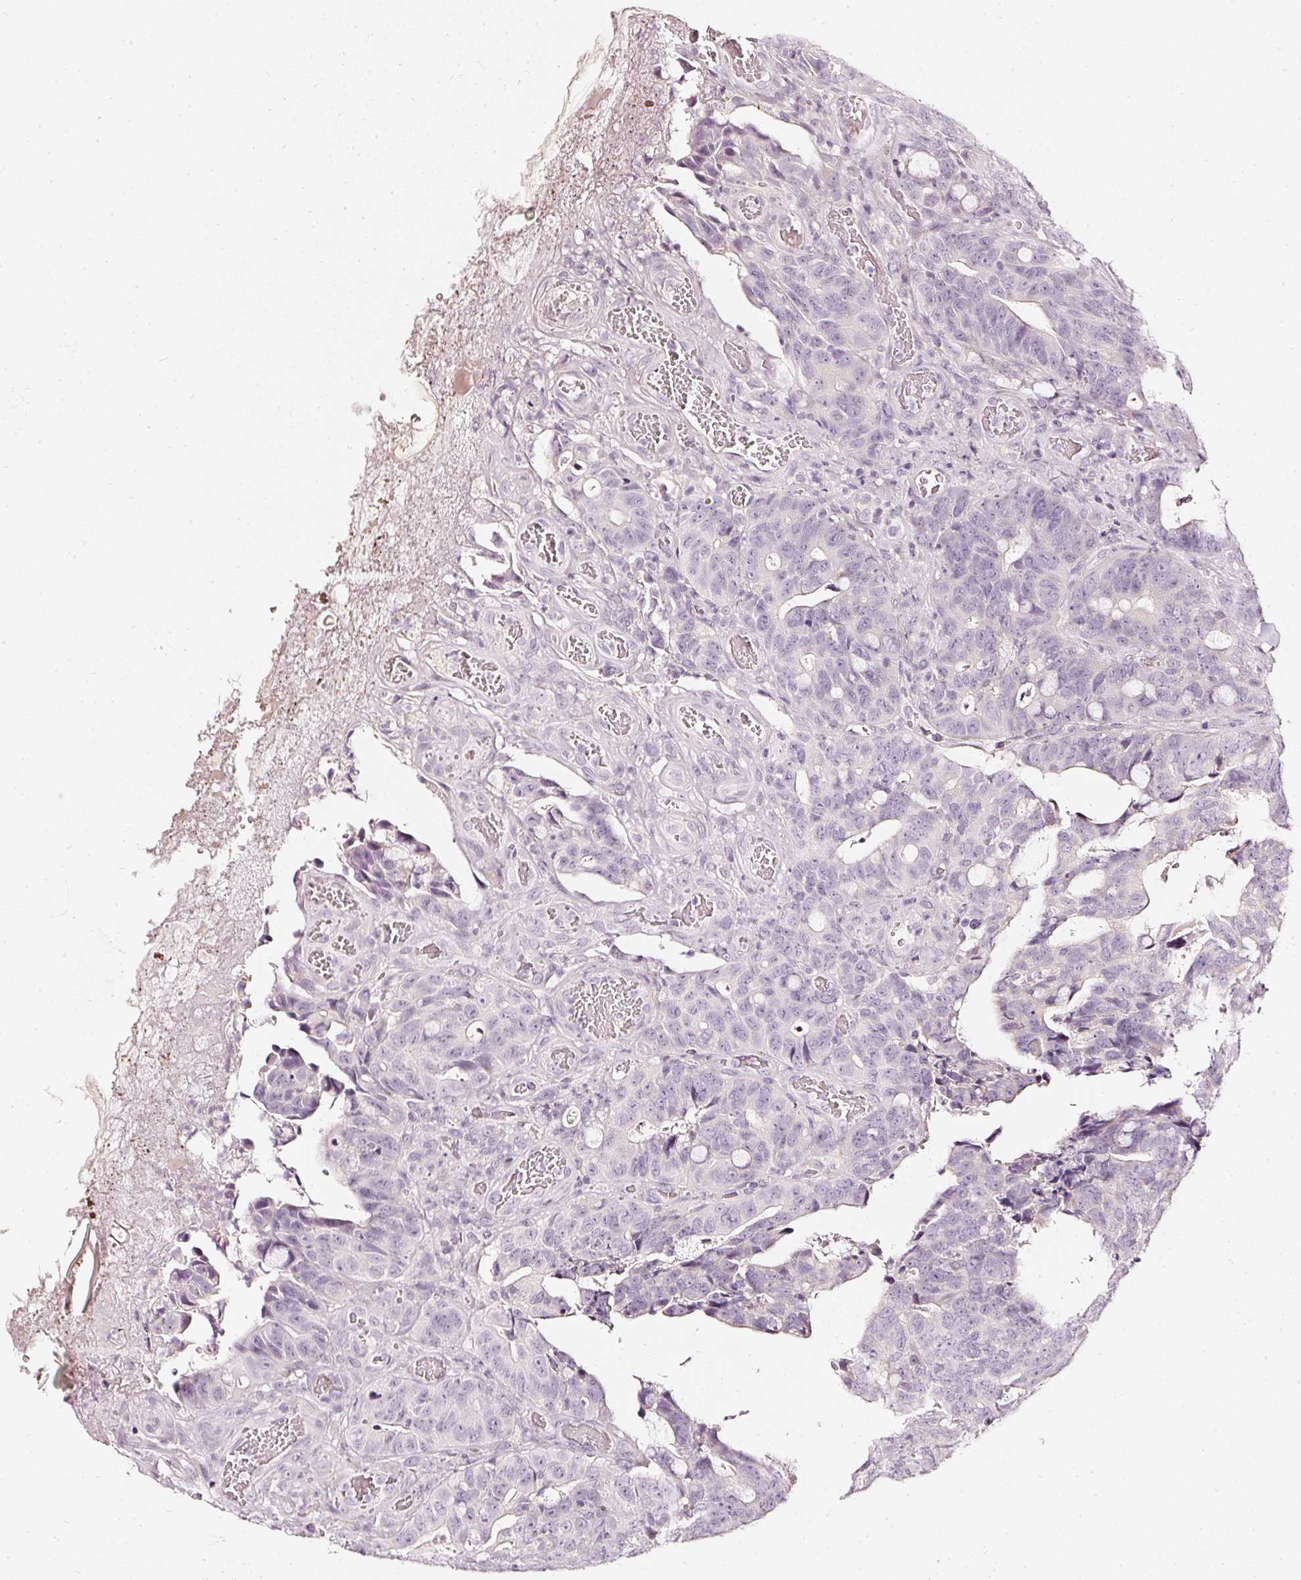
{"staining": {"intensity": "negative", "quantity": "none", "location": "none"}, "tissue": "colorectal cancer", "cell_type": "Tumor cells", "image_type": "cancer", "snomed": [{"axis": "morphology", "description": "Adenocarcinoma, NOS"}, {"axis": "topography", "description": "Colon"}], "caption": "IHC of human colorectal cancer displays no positivity in tumor cells.", "gene": "CNP", "patient": {"sex": "female", "age": 82}}